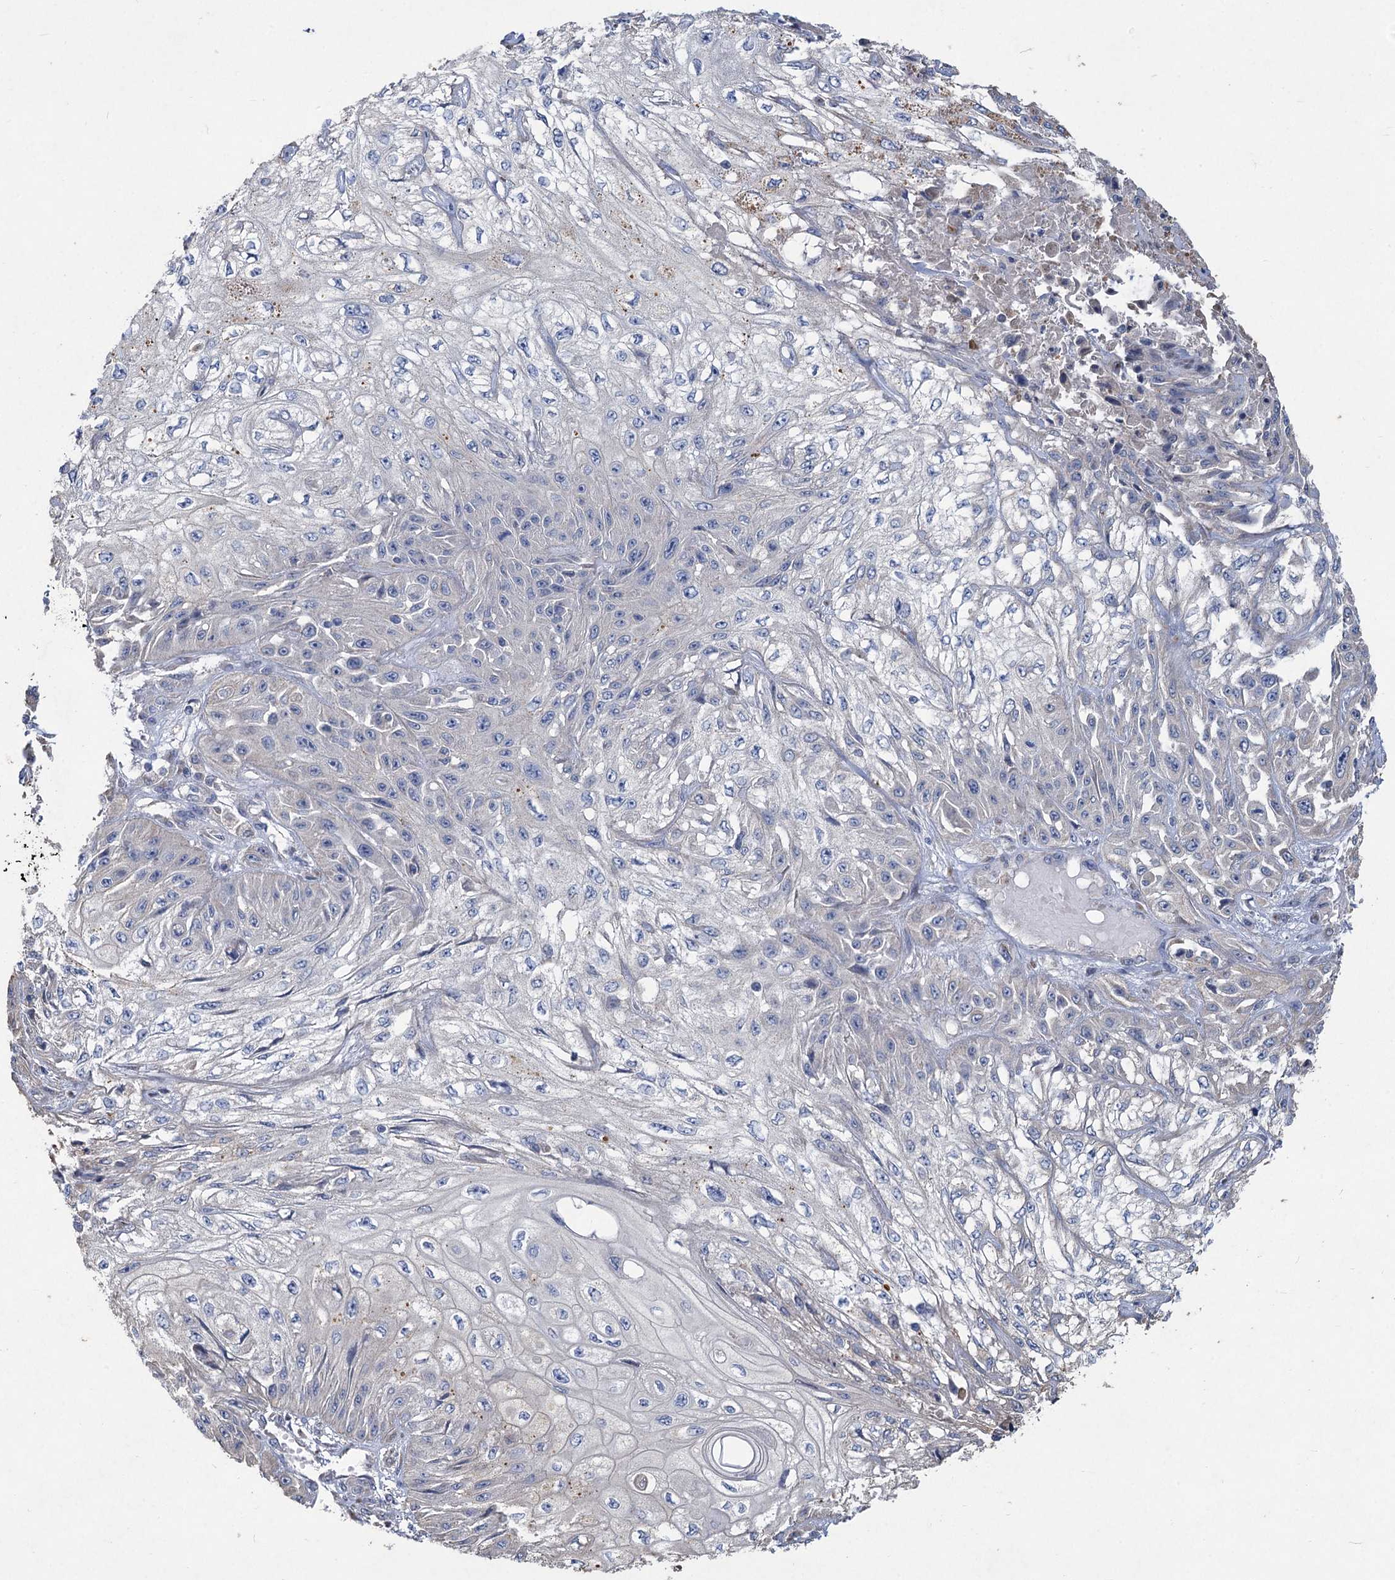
{"staining": {"intensity": "negative", "quantity": "none", "location": "none"}, "tissue": "skin cancer", "cell_type": "Tumor cells", "image_type": "cancer", "snomed": [{"axis": "morphology", "description": "Squamous cell carcinoma, NOS"}, {"axis": "morphology", "description": "Squamous cell carcinoma, metastatic, NOS"}, {"axis": "topography", "description": "Skin"}, {"axis": "topography", "description": "Lymph node"}], "caption": "This is an immunohistochemistry (IHC) photomicrograph of human skin cancer. There is no expression in tumor cells.", "gene": "HES2", "patient": {"sex": "male", "age": 75}}